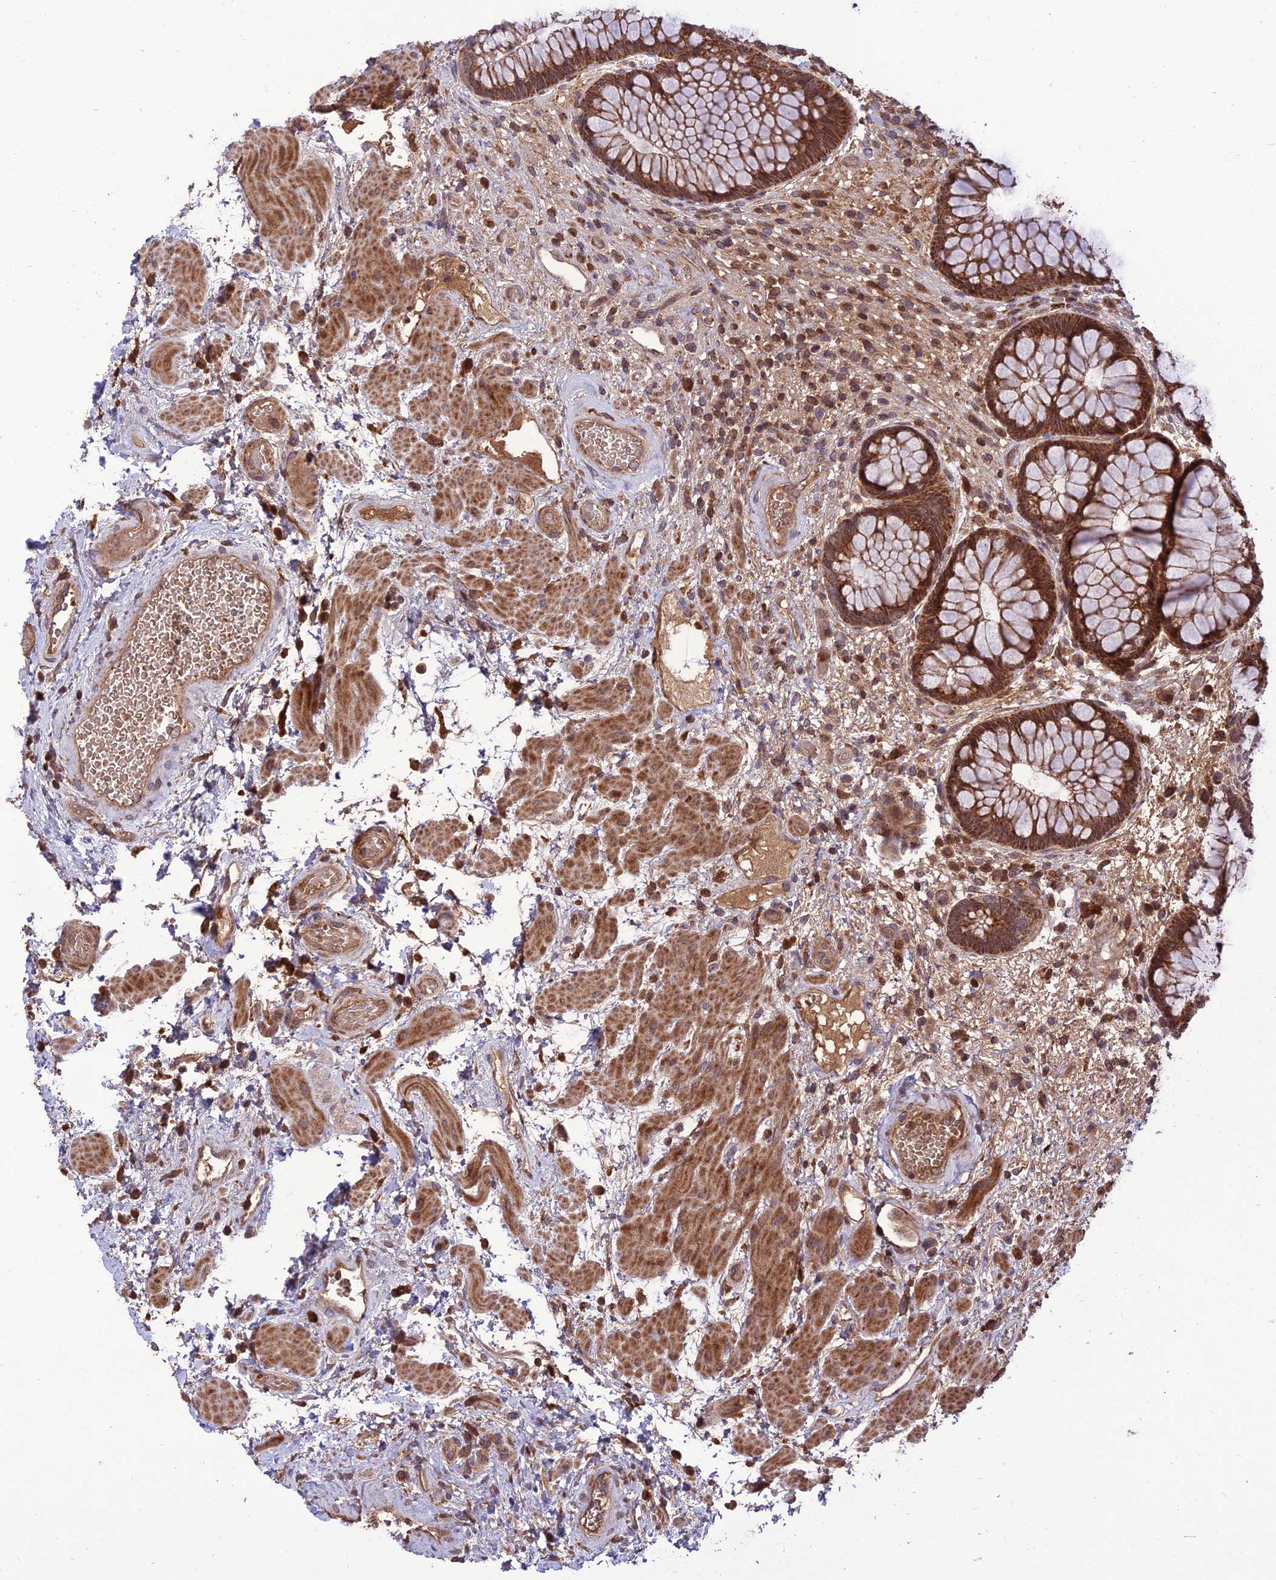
{"staining": {"intensity": "strong", "quantity": ">75%", "location": "cytoplasmic/membranous"}, "tissue": "rectum", "cell_type": "Glandular cells", "image_type": "normal", "snomed": [{"axis": "morphology", "description": "Normal tissue, NOS"}, {"axis": "topography", "description": "Rectum"}], "caption": "A high amount of strong cytoplasmic/membranous positivity is present in approximately >75% of glandular cells in benign rectum. Immunohistochemistry stains the protein of interest in brown and the nuclei are stained blue.", "gene": "NDUFC1", "patient": {"sex": "male", "age": 51}}